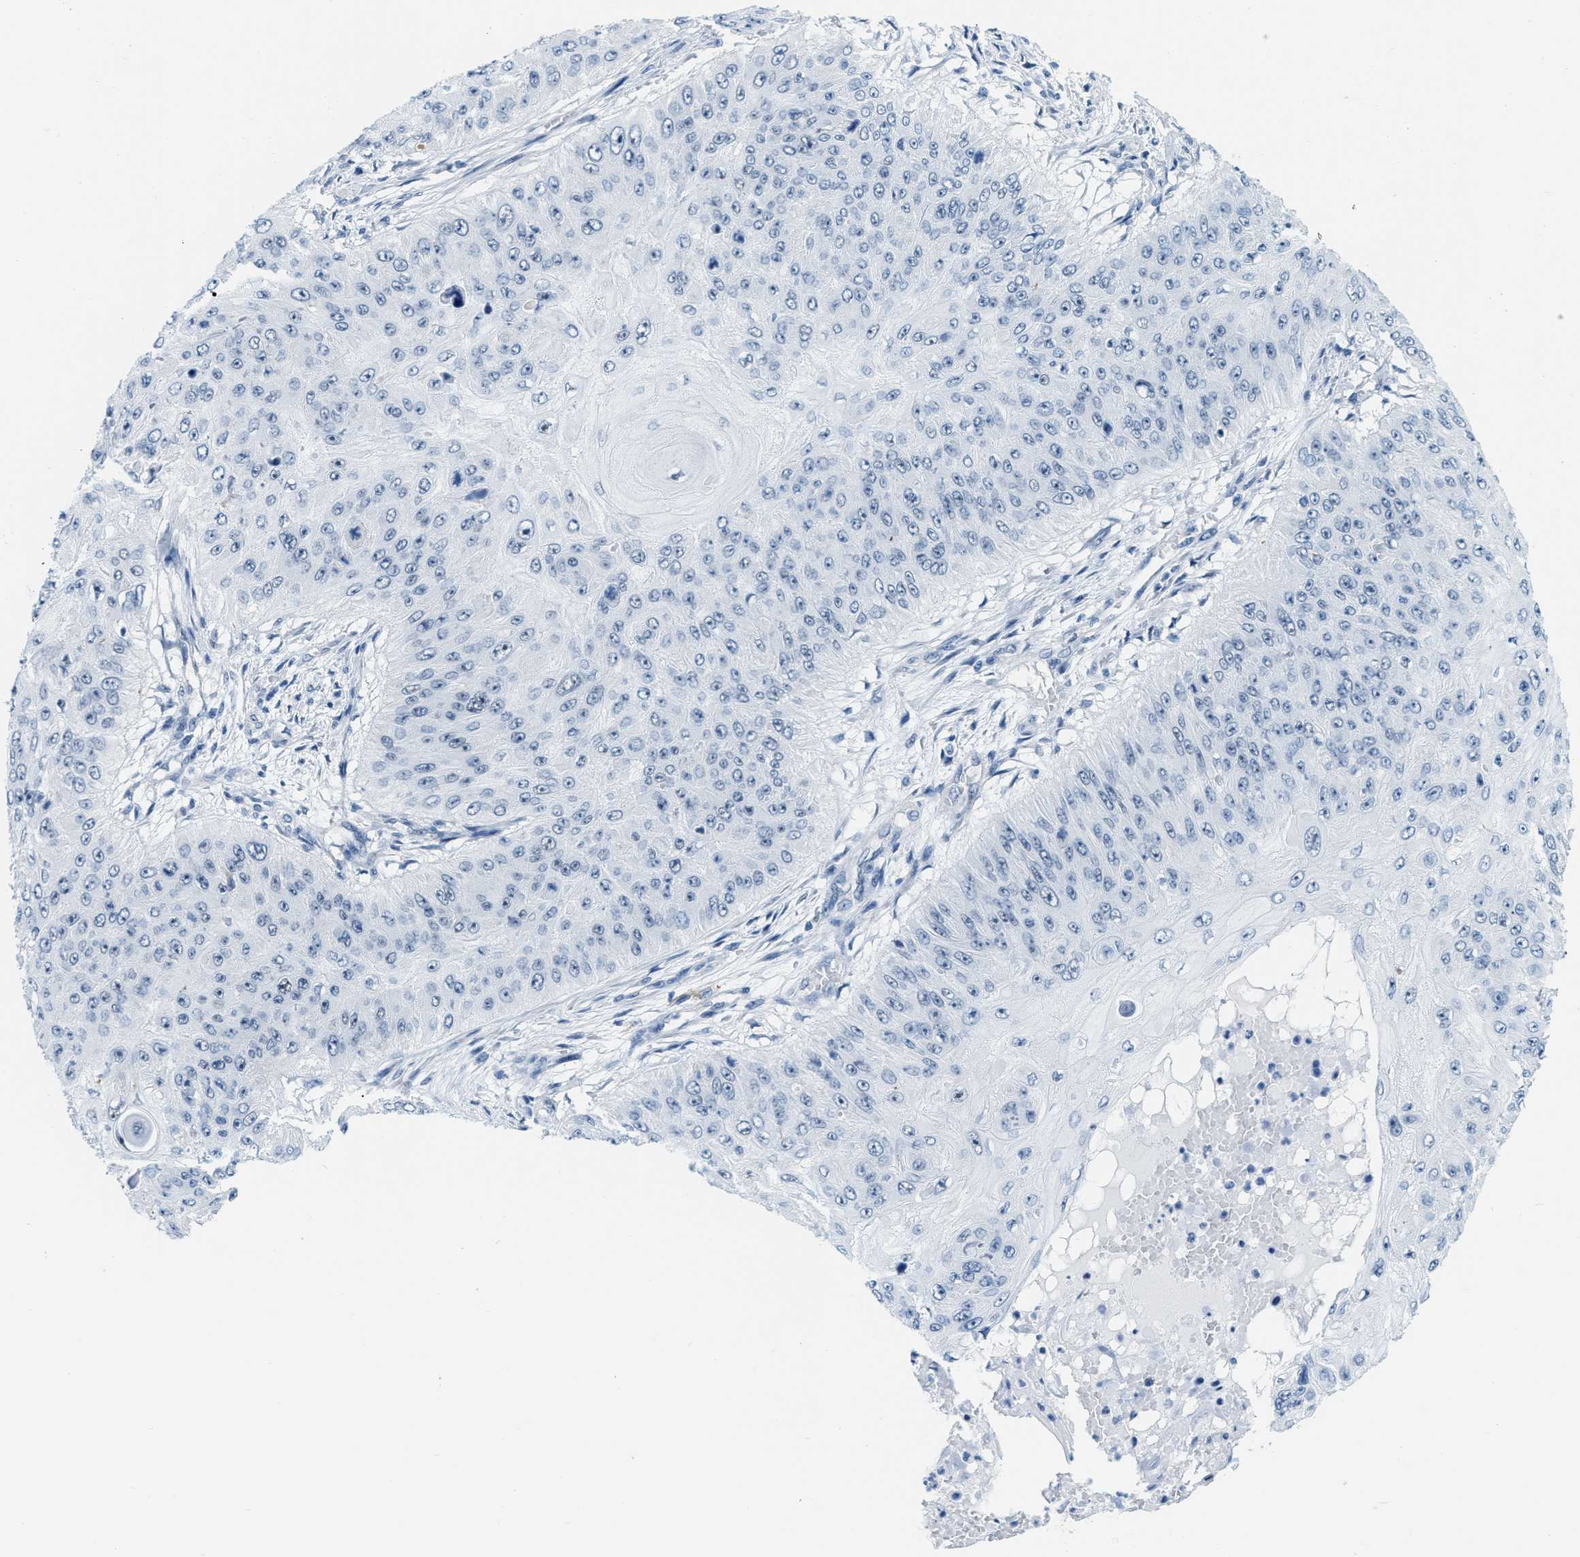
{"staining": {"intensity": "negative", "quantity": "none", "location": "none"}, "tissue": "skin cancer", "cell_type": "Tumor cells", "image_type": "cancer", "snomed": [{"axis": "morphology", "description": "Squamous cell carcinoma, NOS"}, {"axis": "topography", "description": "Skin"}], "caption": "Skin cancer (squamous cell carcinoma) was stained to show a protein in brown. There is no significant expression in tumor cells.", "gene": "PHRF1", "patient": {"sex": "female", "age": 80}}